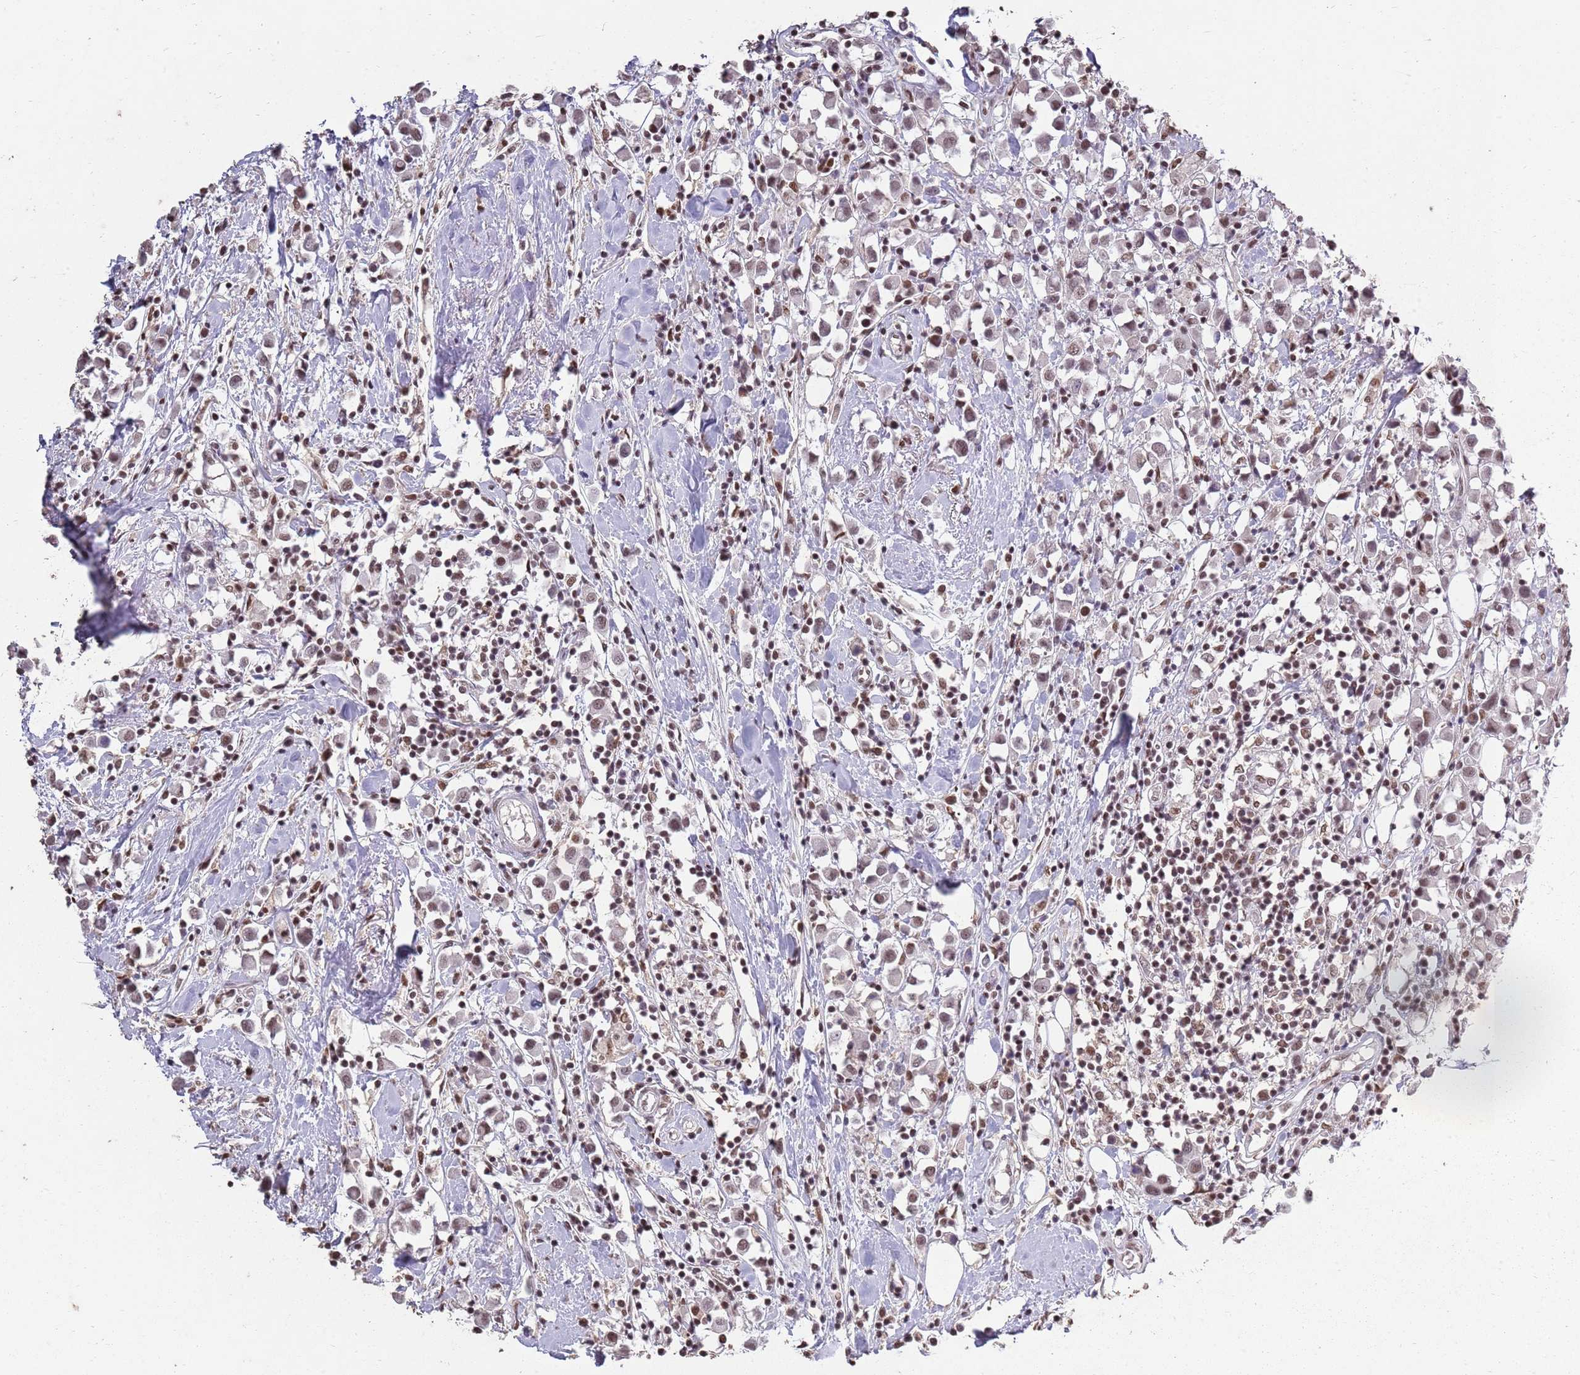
{"staining": {"intensity": "weak", "quantity": ">75%", "location": "nuclear"}, "tissue": "breast cancer", "cell_type": "Tumor cells", "image_type": "cancer", "snomed": [{"axis": "morphology", "description": "Duct carcinoma"}, {"axis": "topography", "description": "Breast"}], "caption": "Weak nuclear positivity for a protein is present in approximately >75% of tumor cells of infiltrating ductal carcinoma (breast) using immunohistochemistry.", "gene": "ARL14EP", "patient": {"sex": "female", "age": 61}}